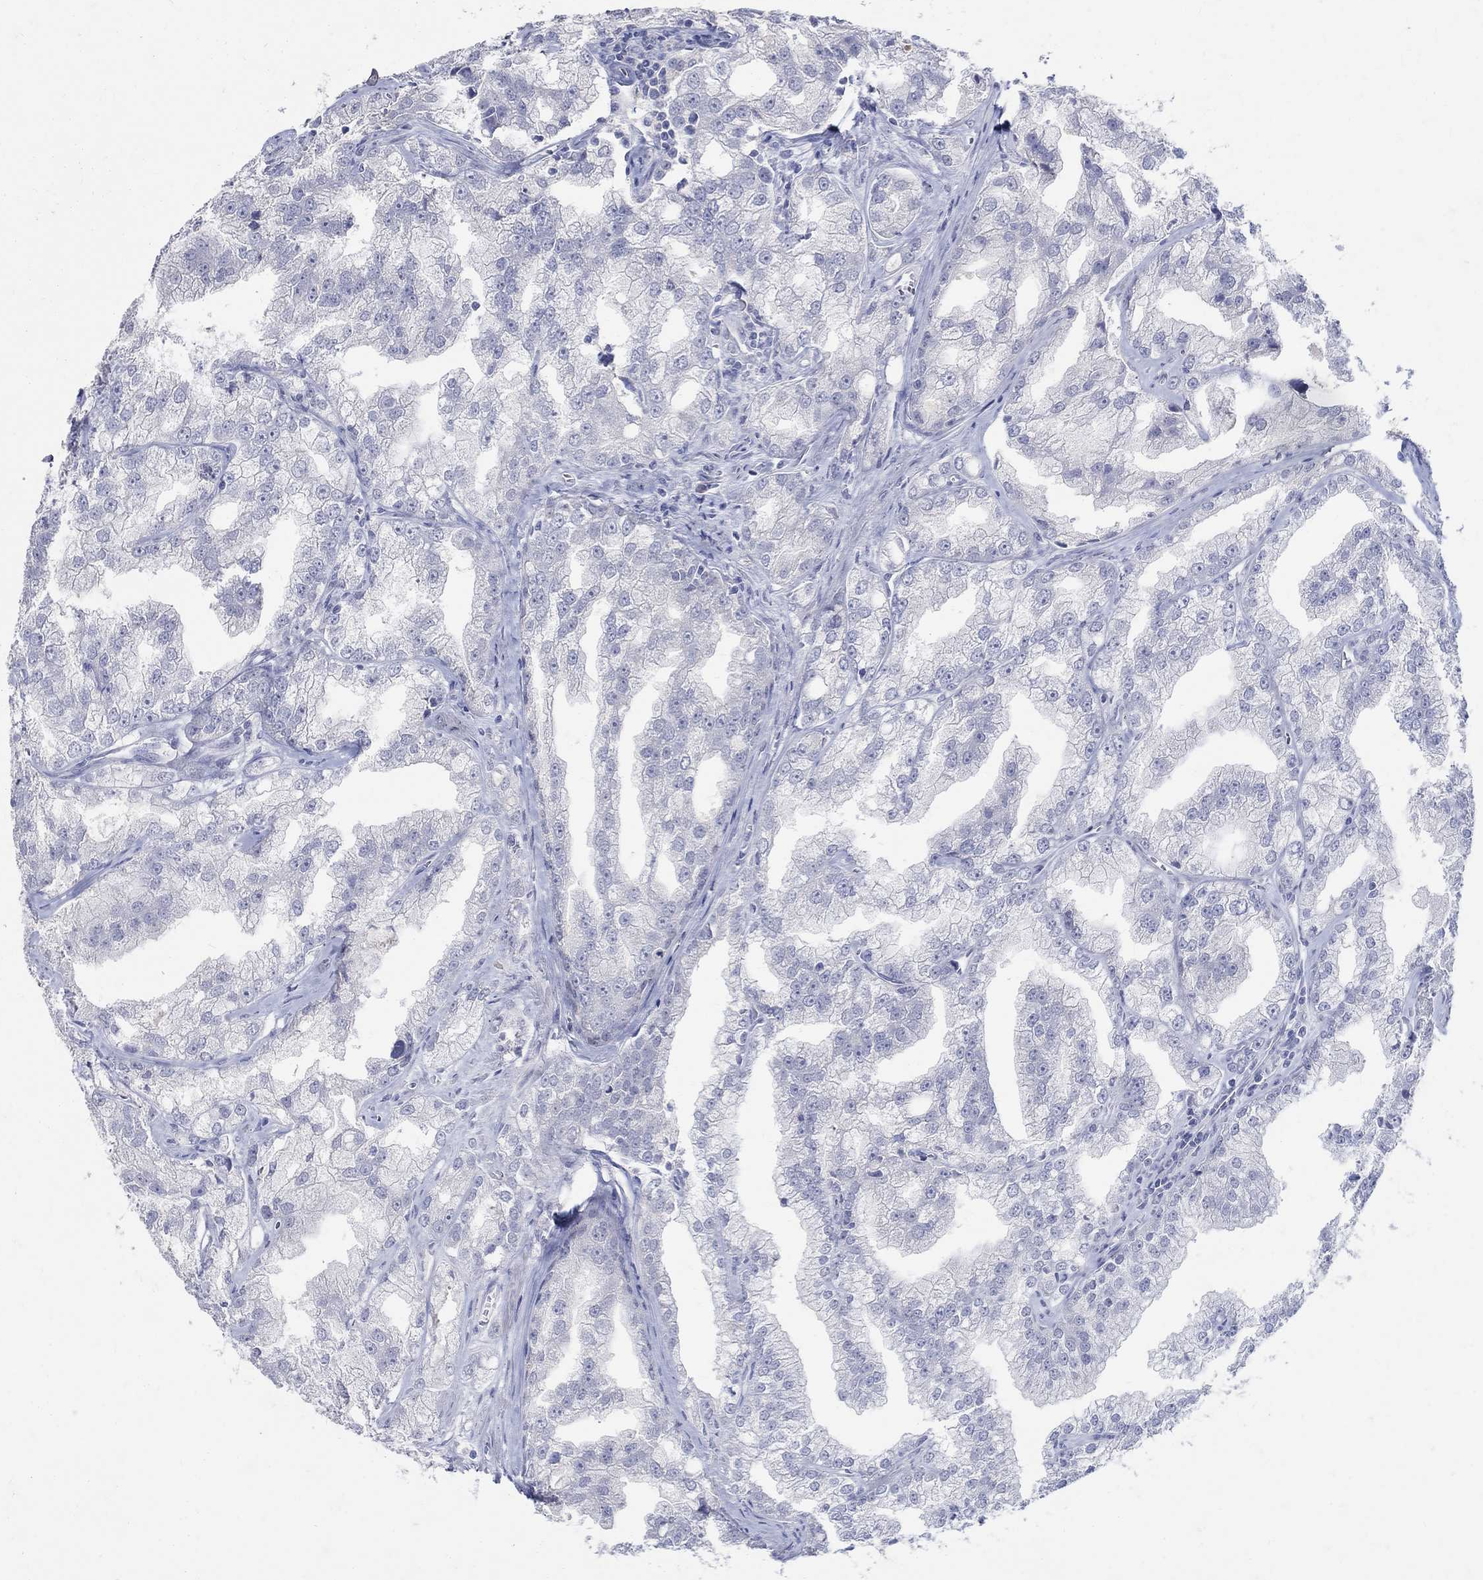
{"staining": {"intensity": "negative", "quantity": "none", "location": "none"}, "tissue": "prostate cancer", "cell_type": "Tumor cells", "image_type": "cancer", "snomed": [{"axis": "morphology", "description": "Adenocarcinoma, NOS"}, {"axis": "topography", "description": "Prostate"}], "caption": "There is no significant expression in tumor cells of prostate cancer.", "gene": "SOX2", "patient": {"sex": "male", "age": 70}}